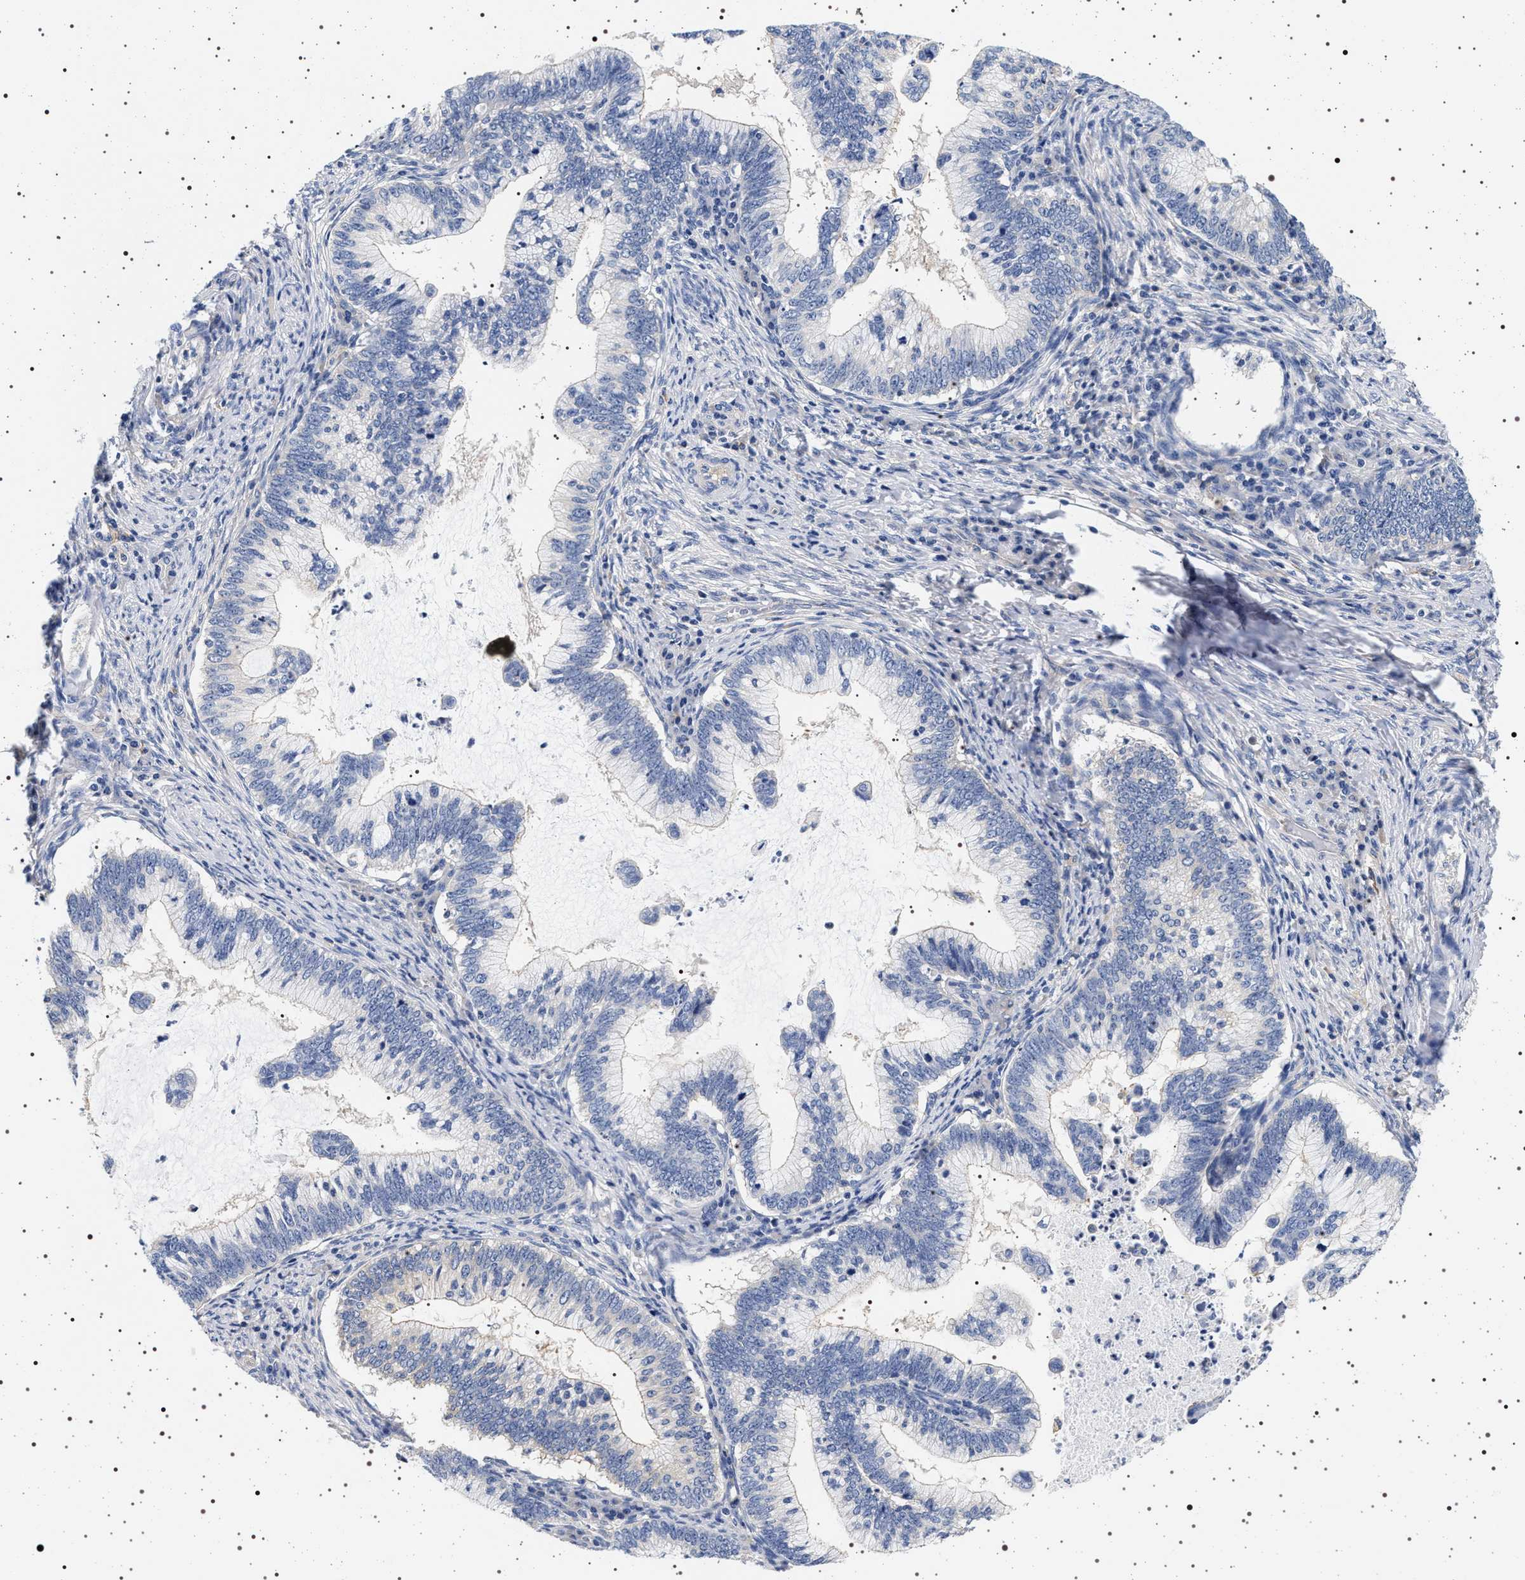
{"staining": {"intensity": "negative", "quantity": "none", "location": "none"}, "tissue": "cervical cancer", "cell_type": "Tumor cells", "image_type": "cancer", "snomed": [{"axis": "morphology", "description": "Adenocarcinoma, NOS"}, {"axis": "topography", "description": "Cervix"}], "caption": "Protein analysis of adenocarcinoma (cervical) reveals no significant positivity in tumor cells.", "gene": "HSD17B1", "patient": {"sex": "female", "age": 36}}